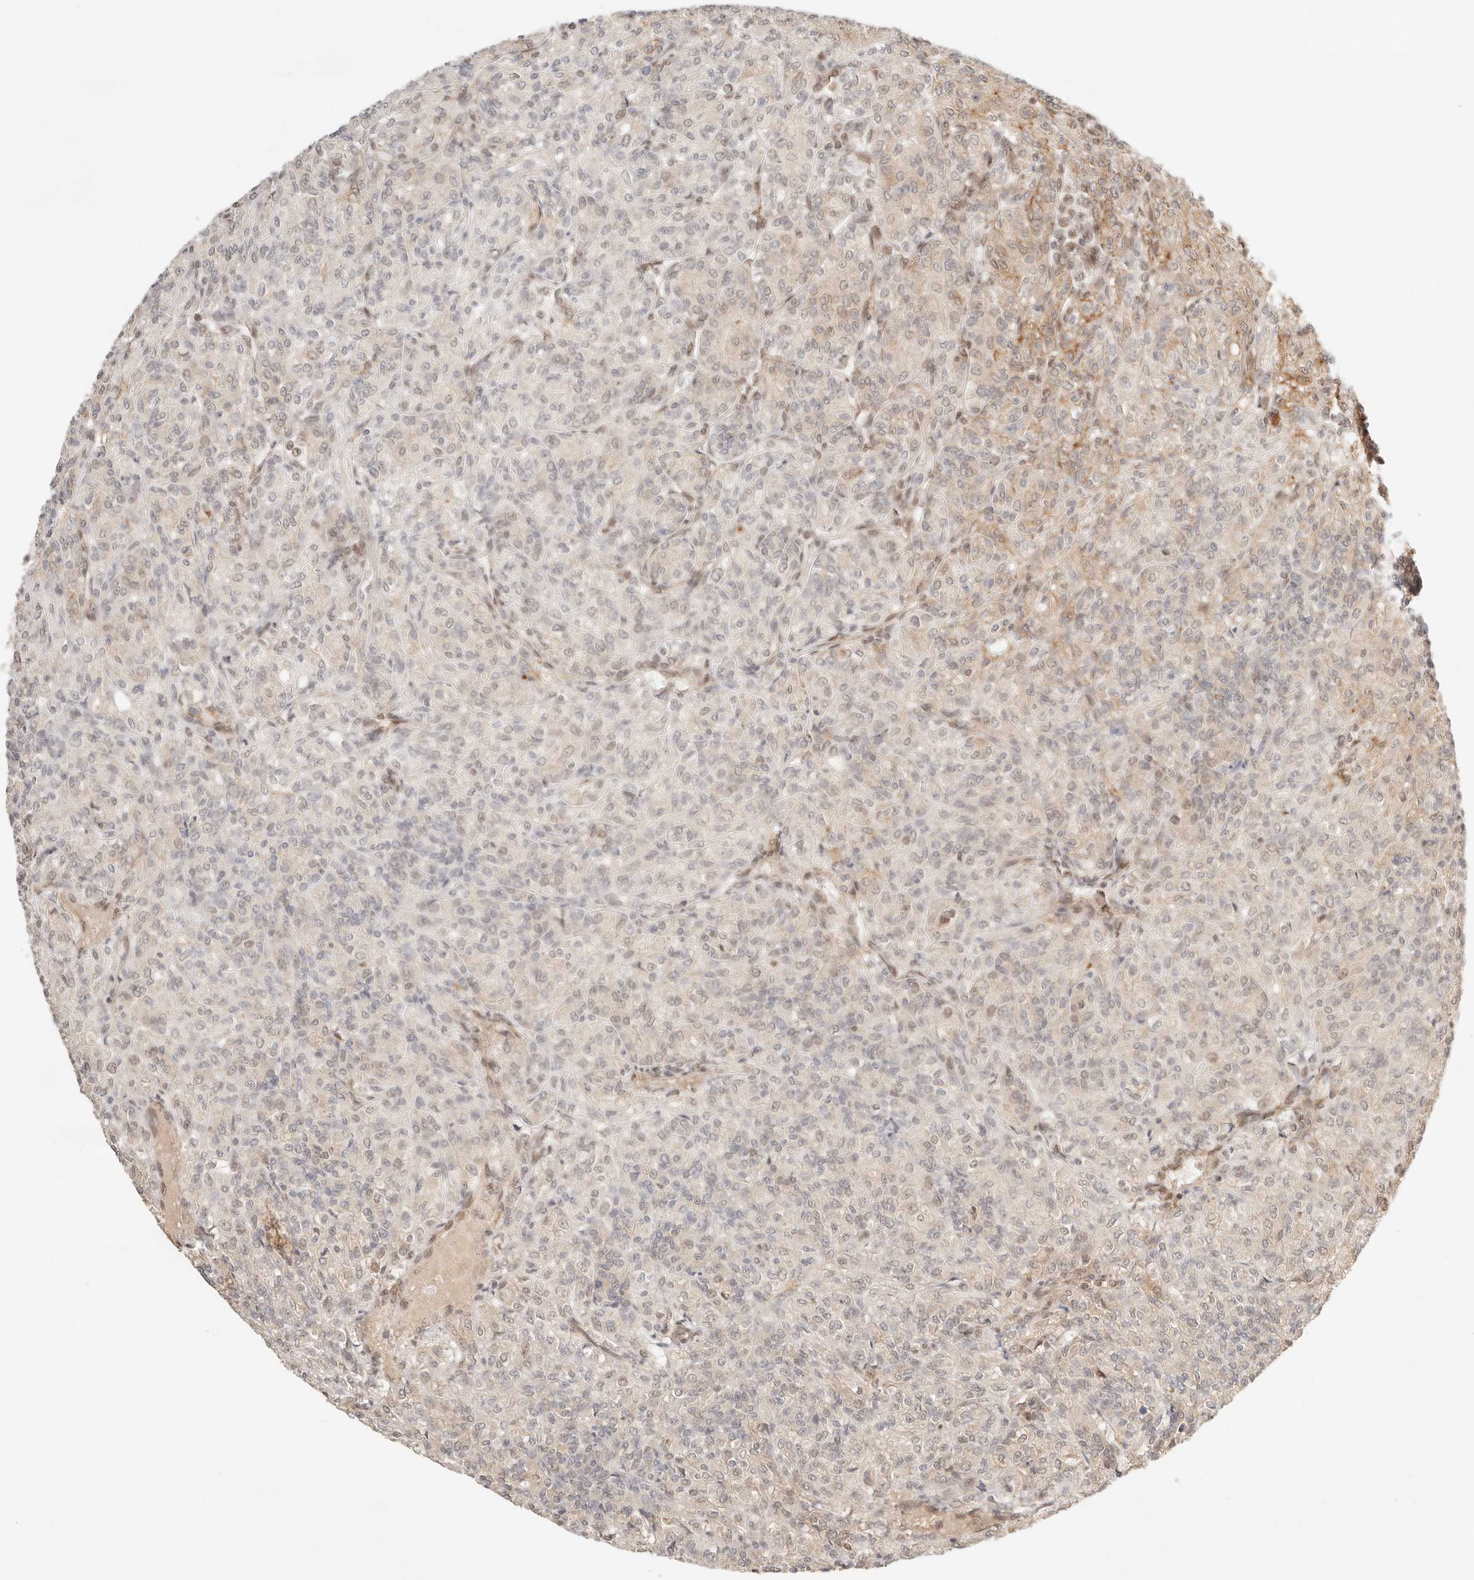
{"staining": {"intensity": "negative", "quantity": "none", "location": "none"}, "tissue": "renal cancer", "cell_type": "Tumor cells", "image_type": "cancer", "snomed": [{"axis": "morphology", "description": "Adenocarcinoma, NOS"}, {"axis": "topography", "description": "Kidney"}], "caption": "The photomicrograph demonstrates no staining of tumor cells in renal adenocarcinoma.", "gene": "GTF2E2", "patient": {"sex": "male", "age": 77}}